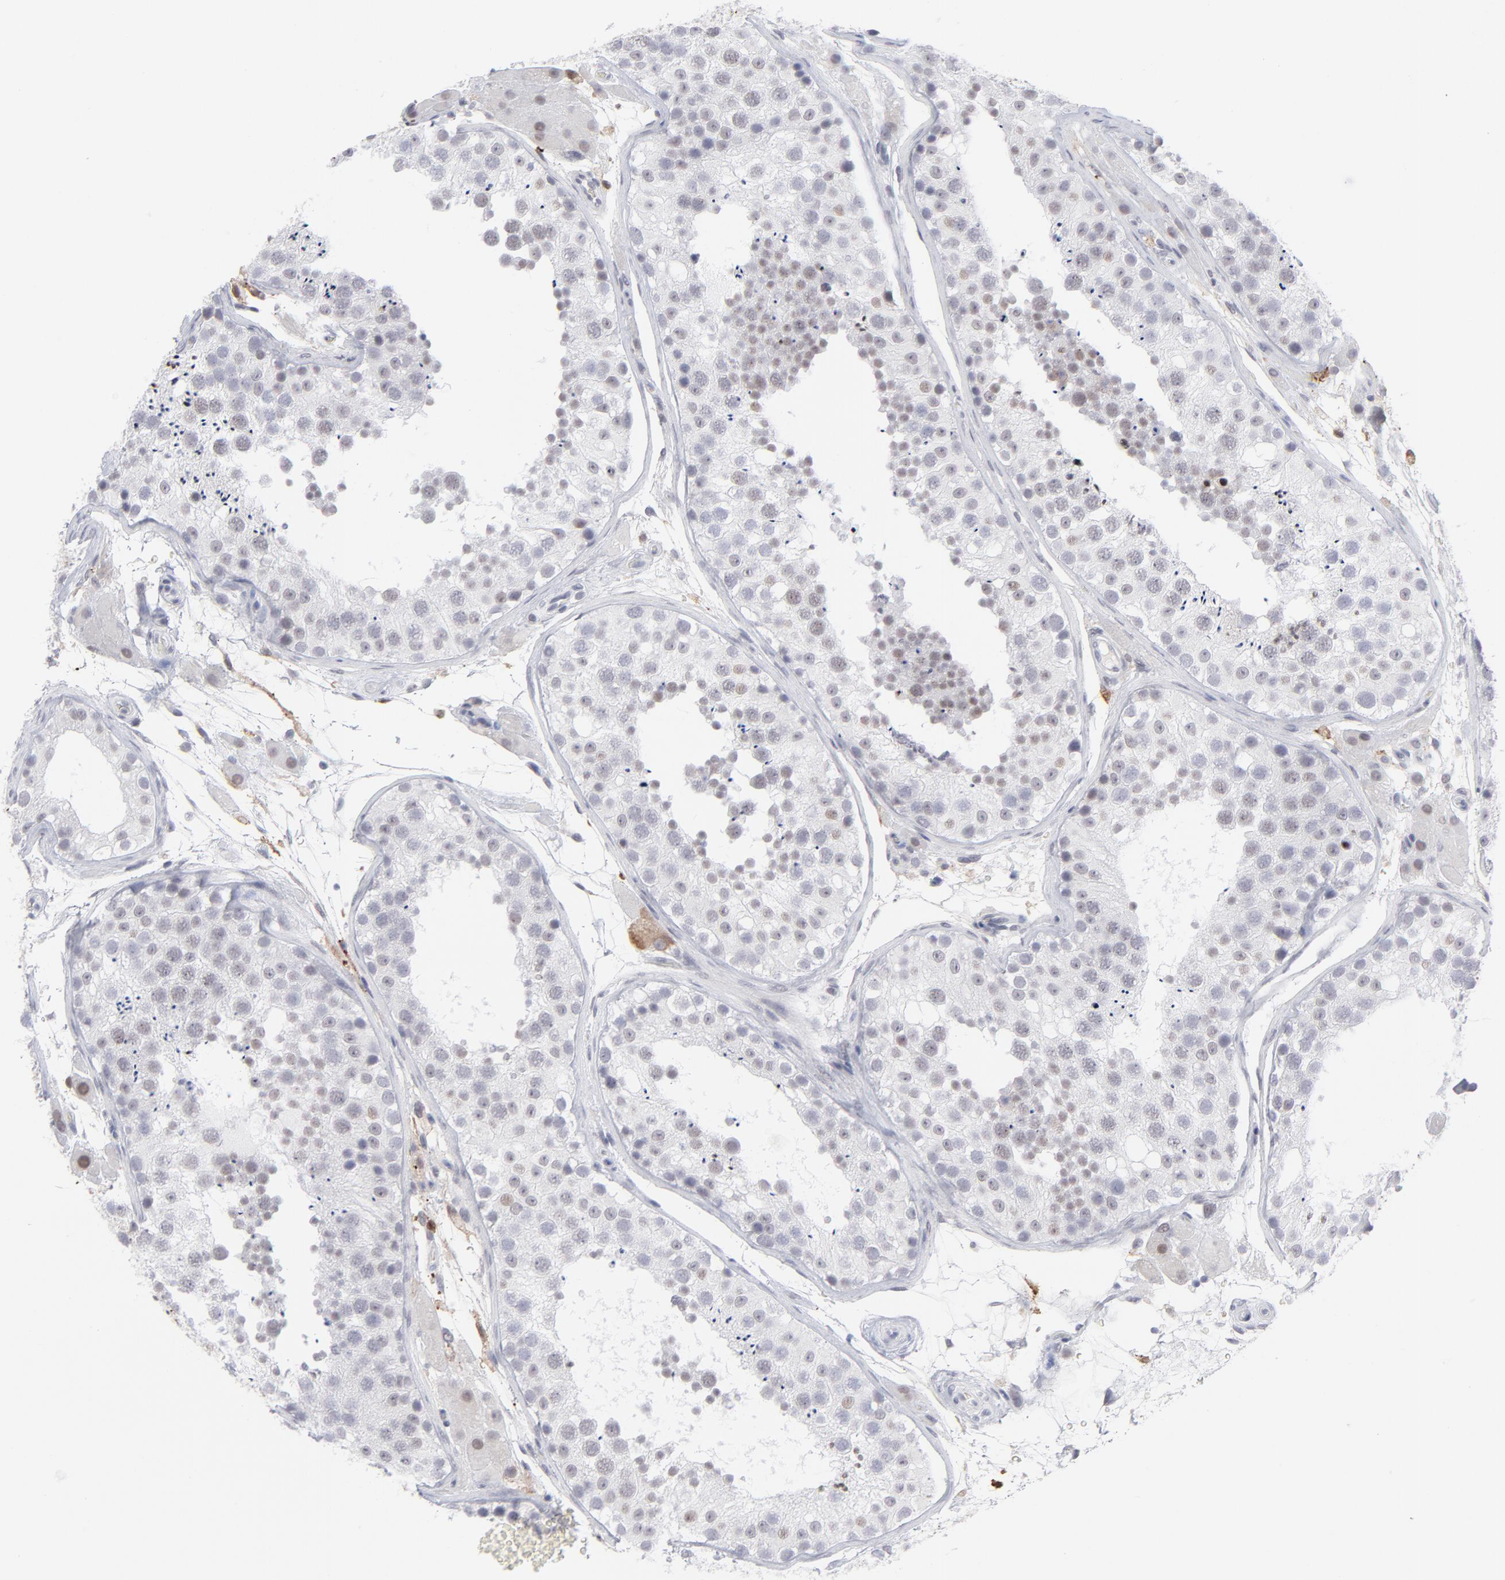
{"staining": {"intensity": "negative", "quantity": "none", "location": "none"}, "tissue": "testis", "cell_type": "Cells in seminiferous ducts", "image_type": "normal", "snomed": [{"axis": "morphology", "description": "Normal tissue, NOS"}, {"axis": "topography", "description": "Testis"}], "caption": "The image exhibits no significant positivity in cells in seminiferous ducts of testis.", "gene": "CCR2", "patient": {"sex": "male", "age": 26}}